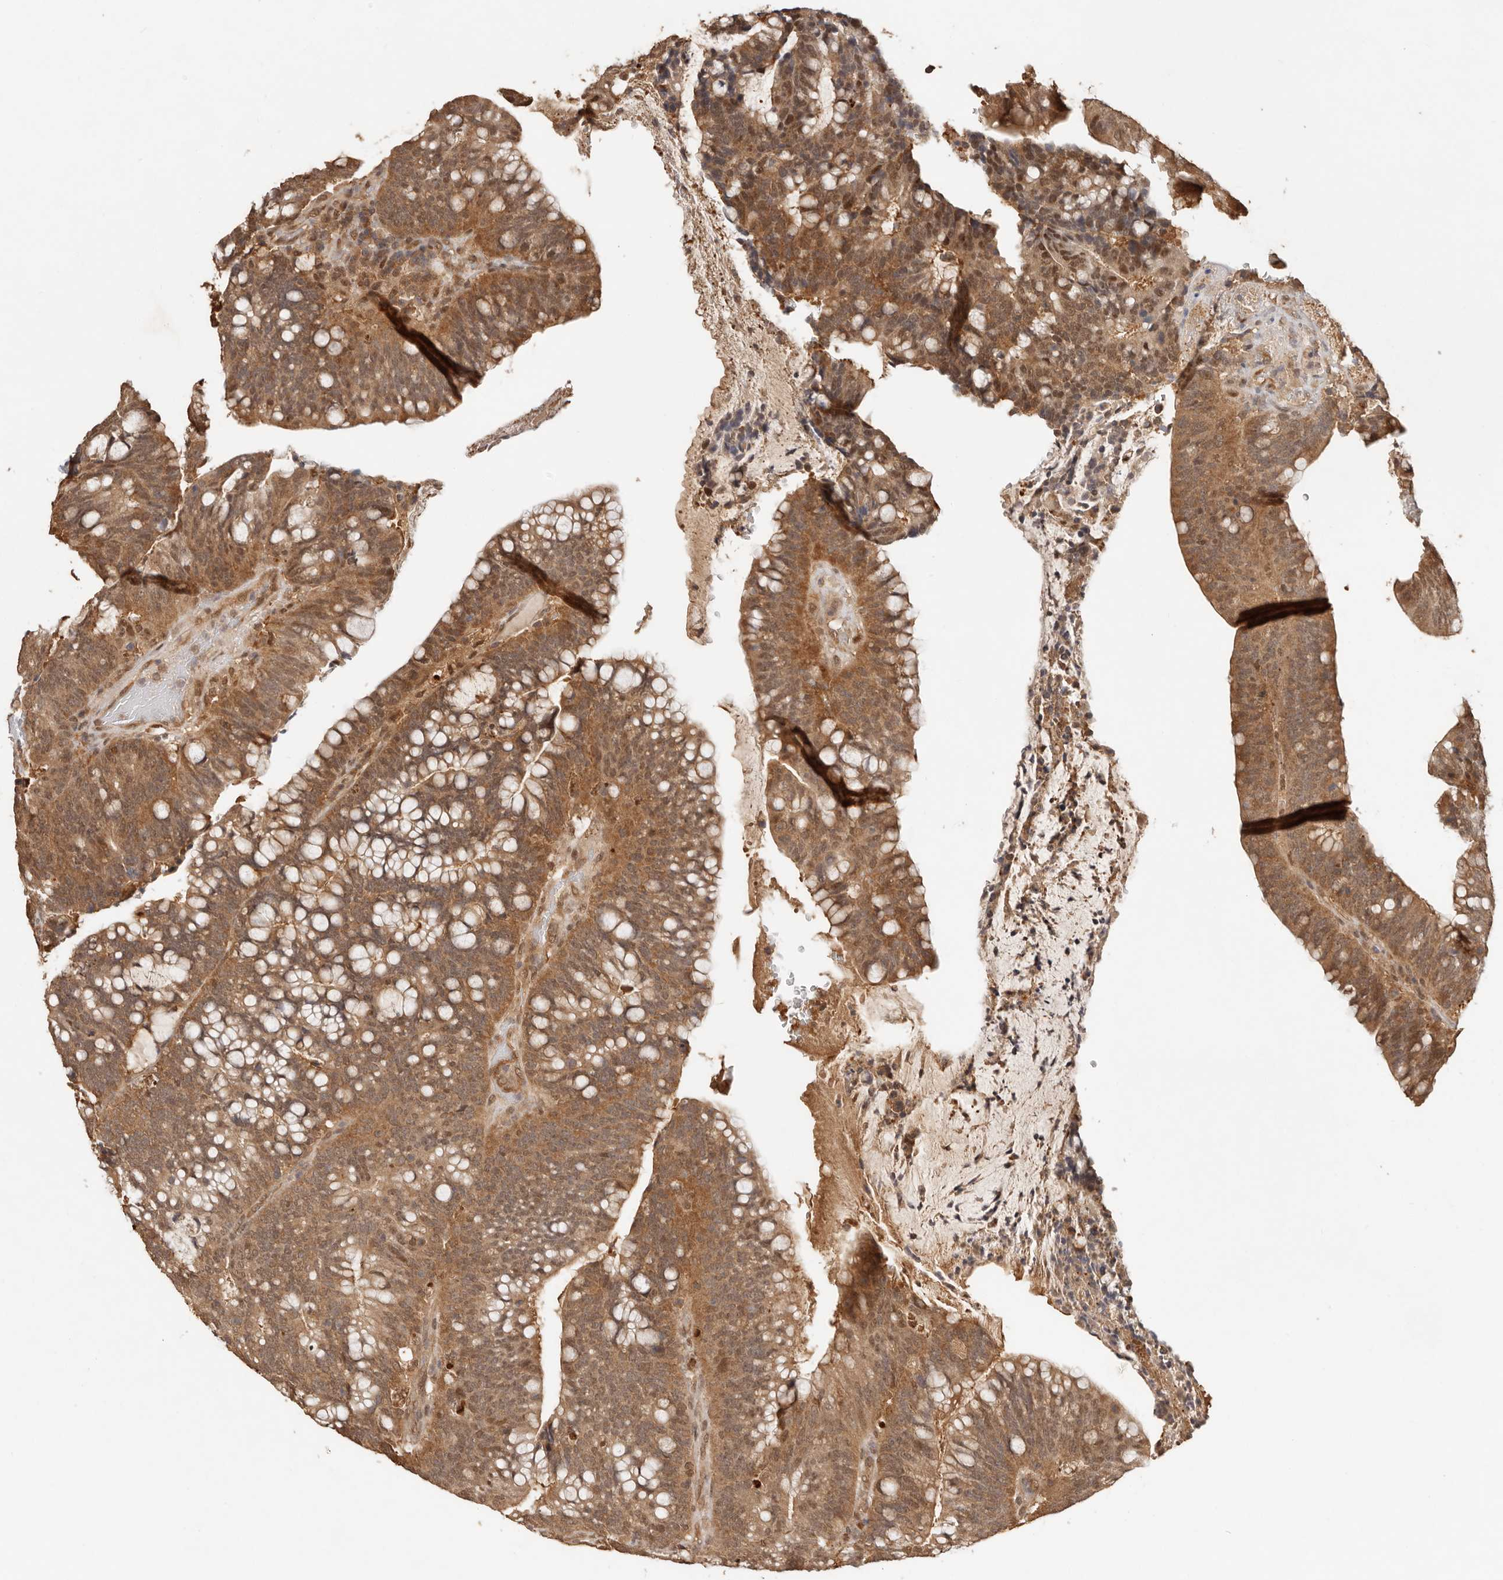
{"staining": {"intensity": "moderate", "quantity": ">75%", "location": "cytoplasmic/membranous,nuclear"}, "tissue": "colorectal cancer", "cell_type": "Tumor cells", "image_type": "cancer", "snomed": [{"axis": "morphology", "description": "Adenocarcinoma, NOS"}, {"axis": "topography", "description": "Colon"}], "caption": "This histopathology image shows colorectal adenocarcinoma stained with immunohistochemistry (IHC) to label a protein in brown. The cytoplasmic/membranous and nuclear of tumor cells show moderate positivity for the protein. Nuclei are counter-stained blue.", "gene": "PSMA5", "patient": {"sex": "female", "age": 66}}